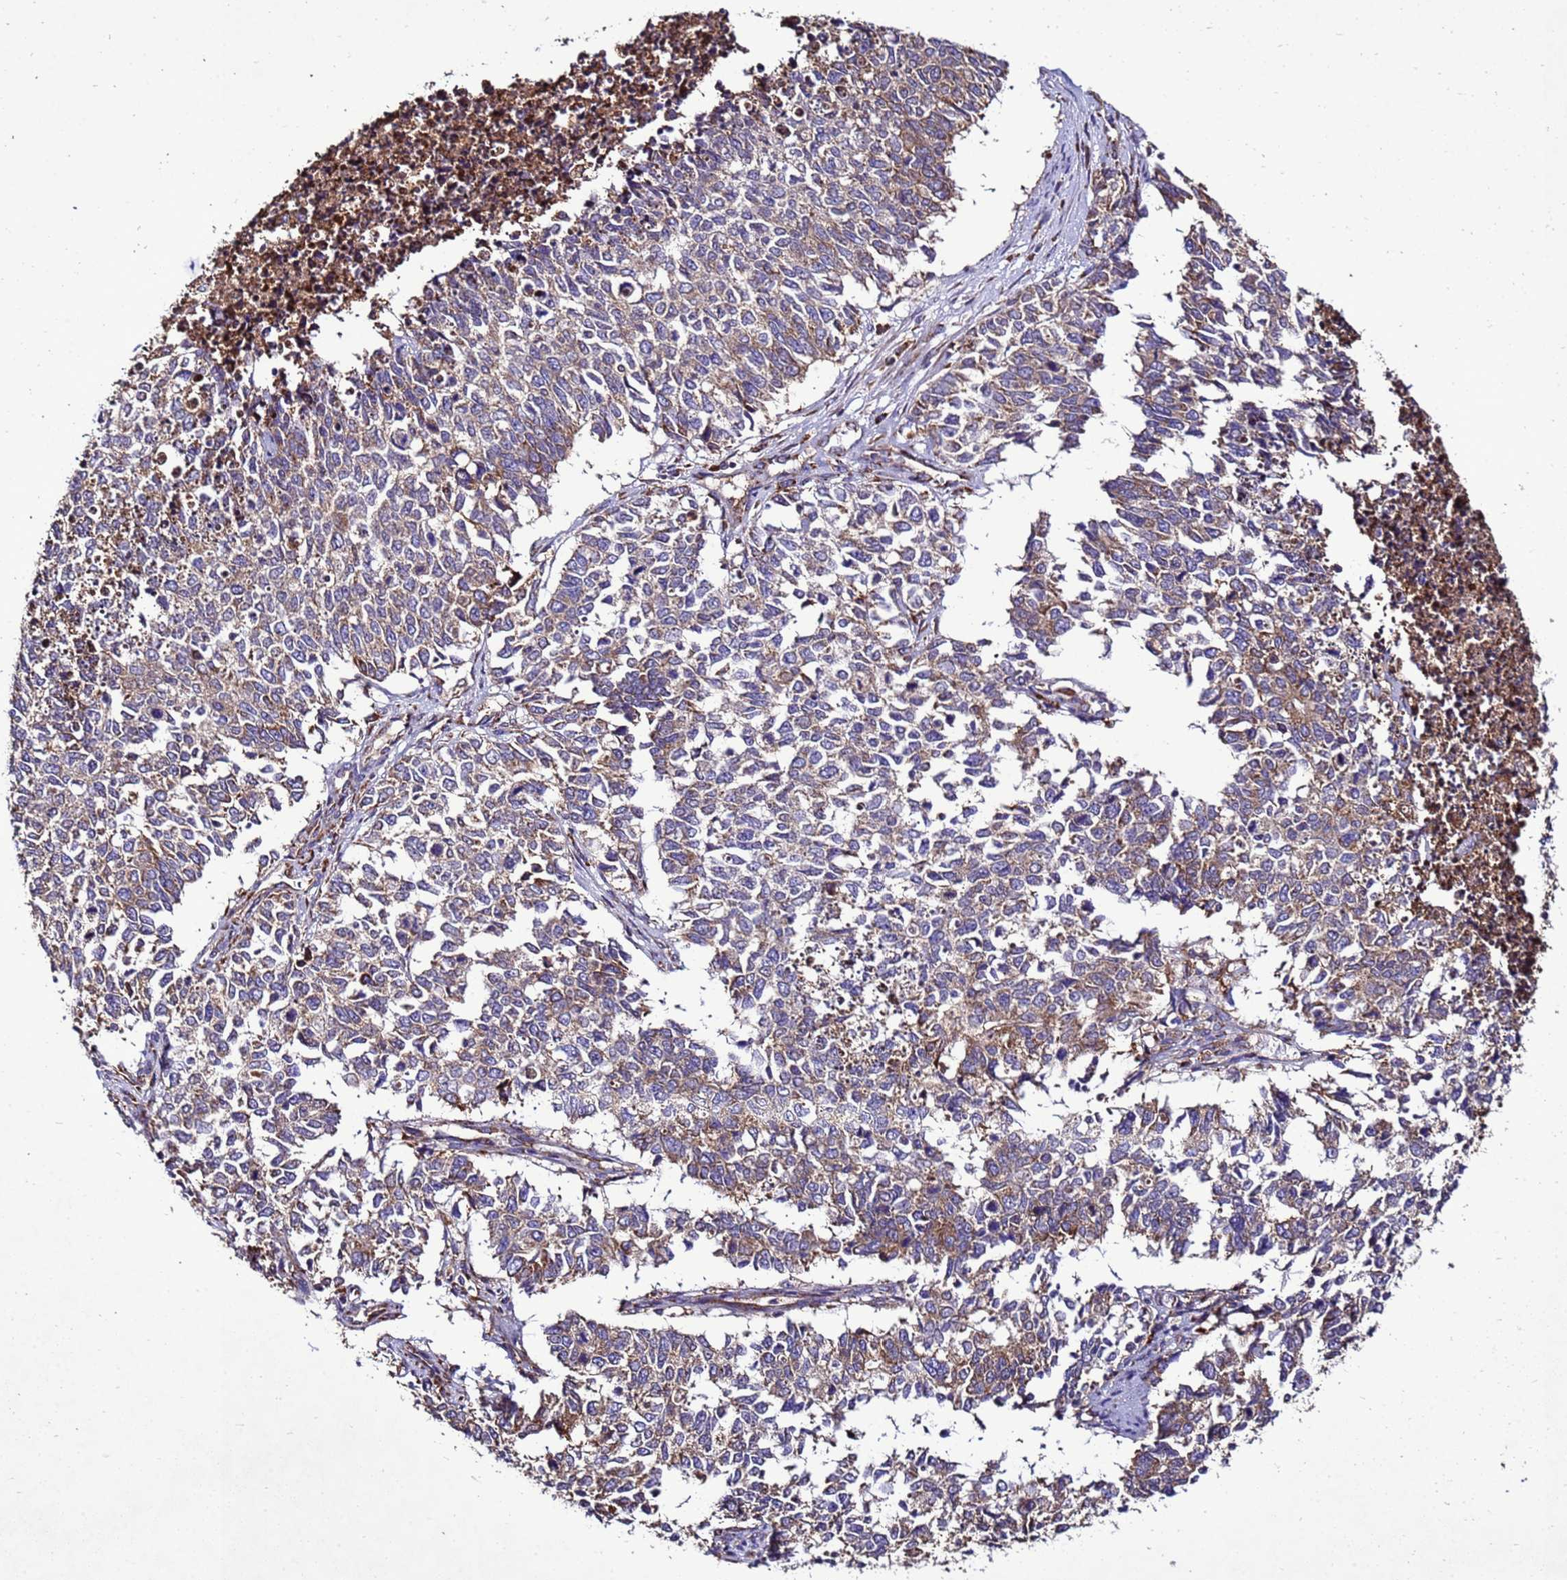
{"staining": {"intensity": "moderate", "quantity": "25%-75%", "location": "cytoplasmic/membranous"}, "tissue": "cervical cancer", "cell_type": "Tumor cells", "image_type": "cancer", "snomed": [{"axis": "morphology", "description": "Squamous cell carcinoma, NOS"}, {"axis": "topography", "description": "Cervix"}], "caption": "Protein expression analysis of cervical squamous cell carcinoma demonstrates moderate cytoplasmic/membranous staining in about 25%-75% of tumor cells.", "gene": "ANTKMT", "patient": {"sex": "female", "age": 63}}